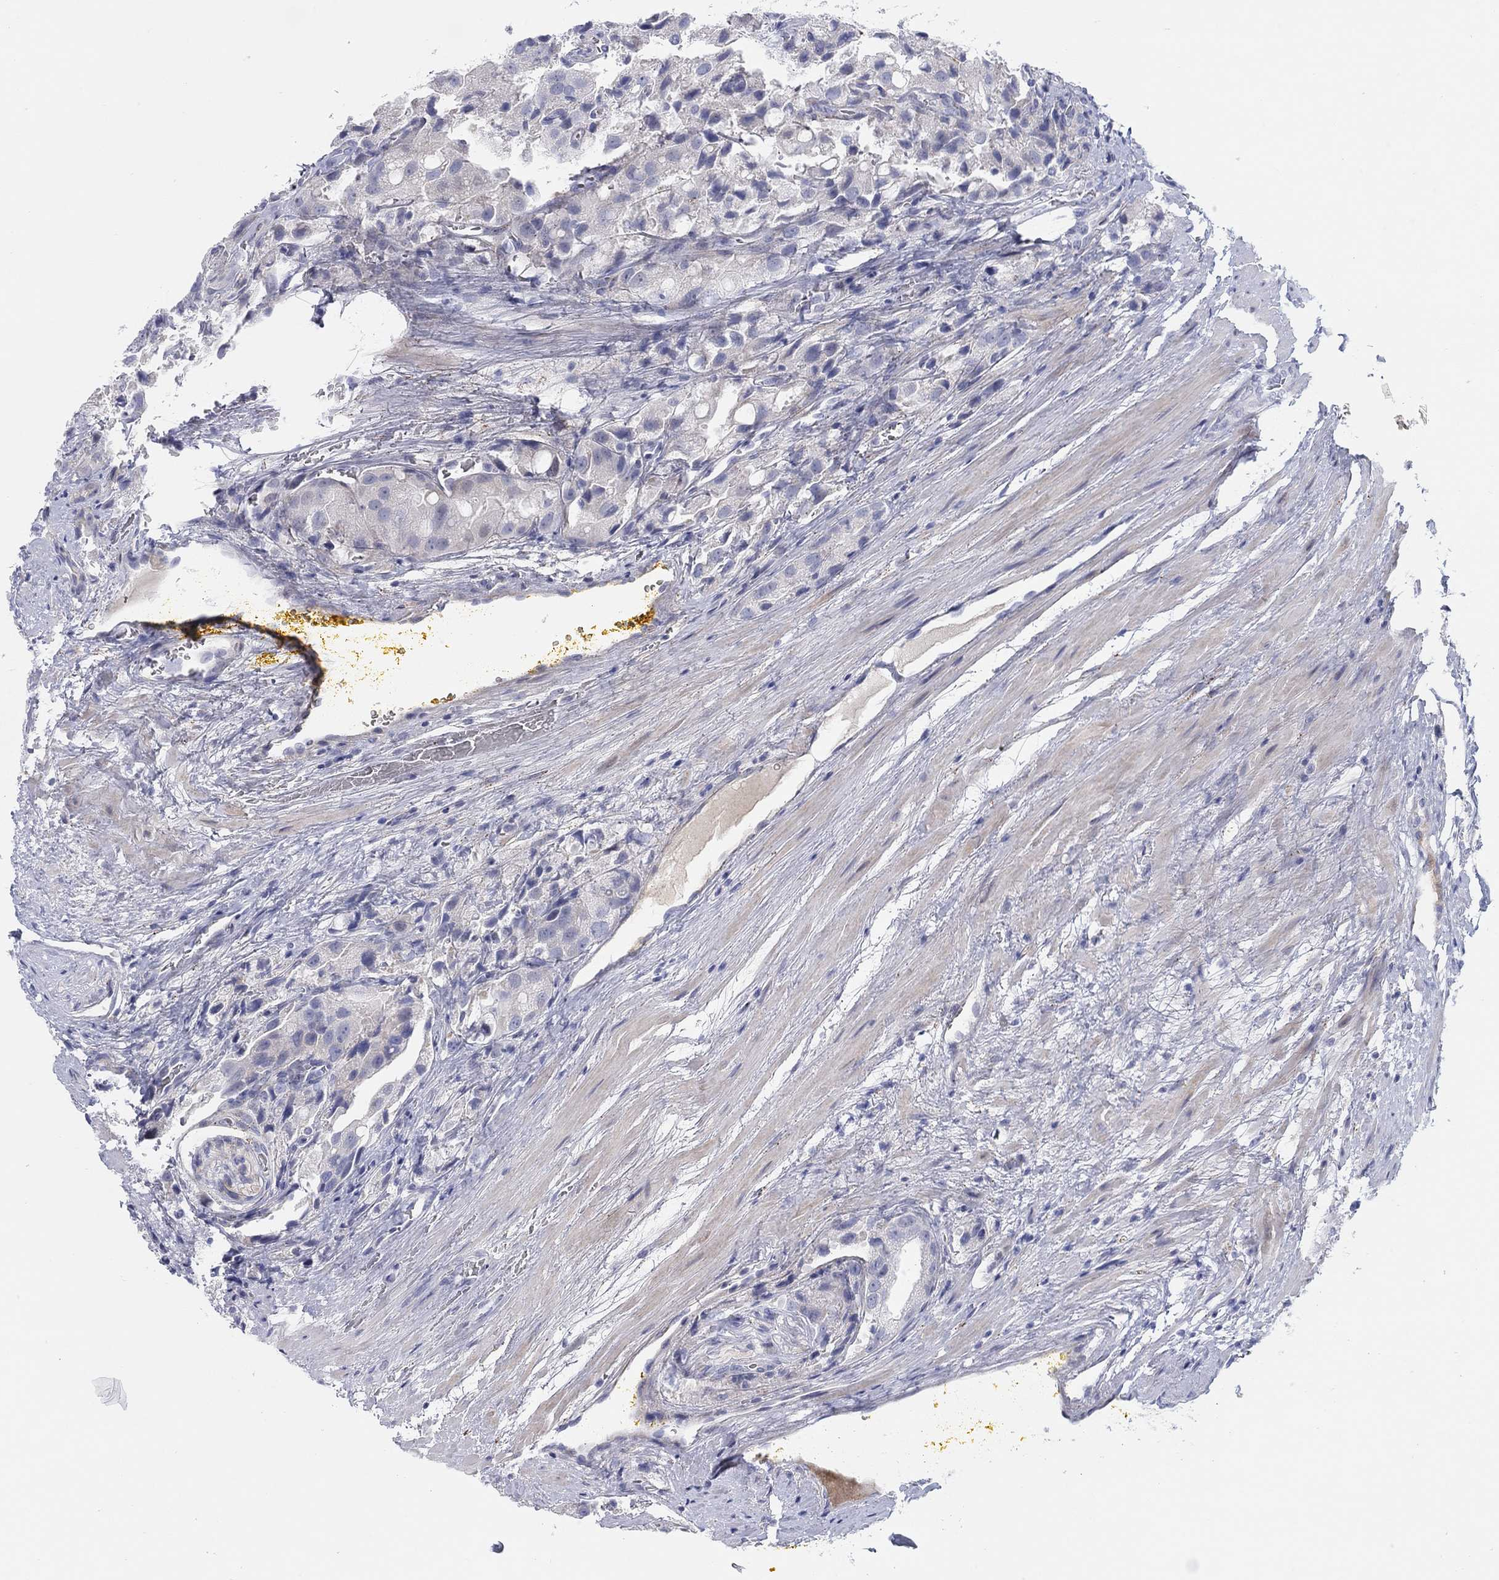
{"staining": {"intensity": "negative", "quantity": "none", "location": "none"}, "tissue": "prostate cancer", "cell_type": "Tumor cells", "image_type": "cancer", "snomed": [{"axis": "morphology", "description": "Adenocarcinoma, NOS"}, {"axis": "topography", "description": "Prostate and seminal vesicle, NOS"}, {"axis": "topography", "description": "Prostate"}], "caption": "DAB immunohistochemical staining of prostate cancer (adenocarcinoma) exhibits no significant staining in tumor cells.", "gene": "HEATR4", "patient": {"sex": "male", "age": 67}}